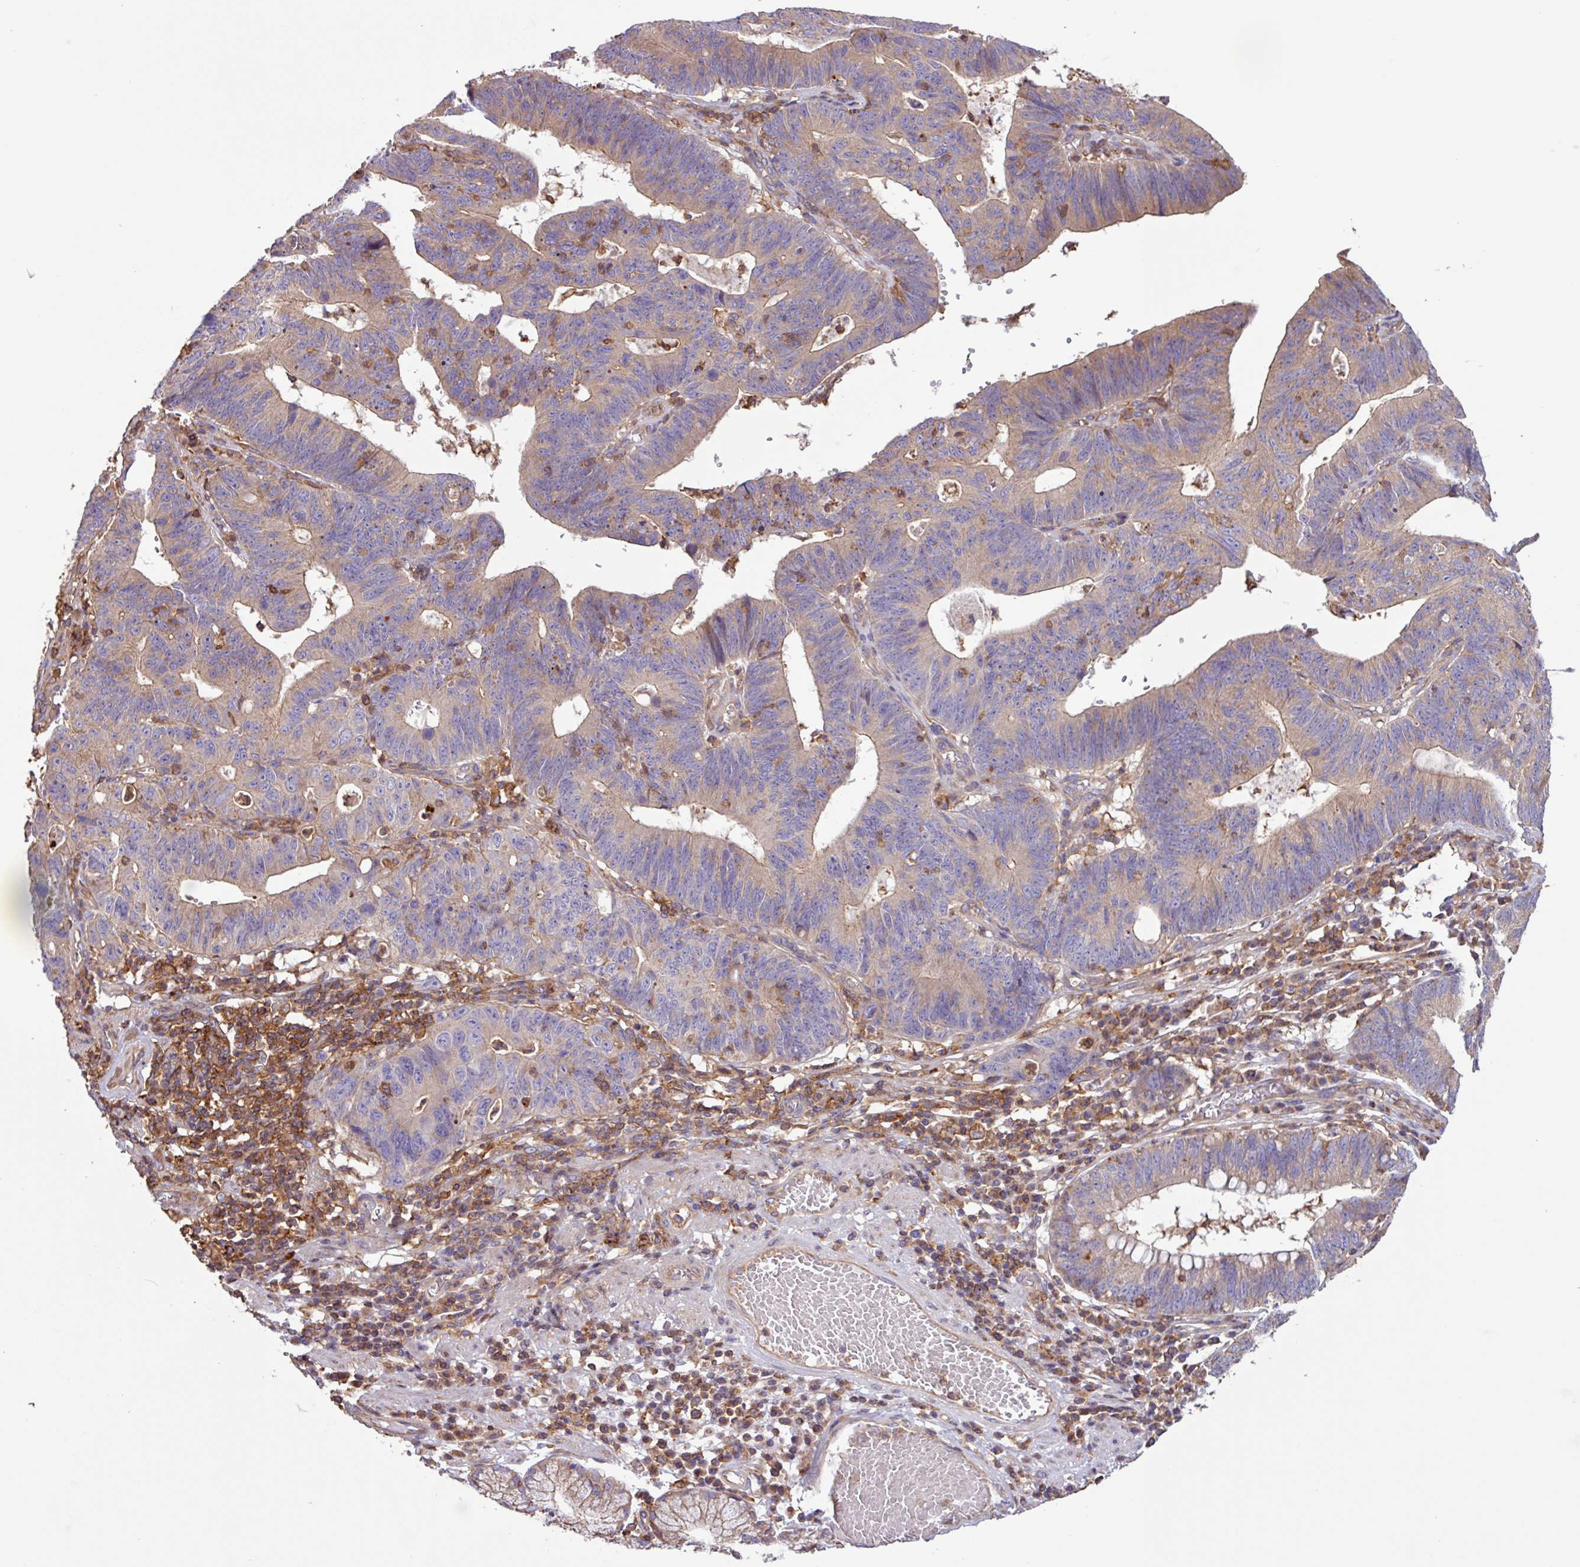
{"staining": {"intensity": "weak", "quantity": "25%-75%", "location": "cytoplasmic/membranous"}, "tissue": "stomach cancer", "cell_type": "Tumor cells", "image_type": "cancer", "snomed": [{"axis": "morphology", "description": "Adenocarcinoma, NOS"}, {"axis": "topography", "description": "Stomach"}], "caption": "The photomicrograph displays a brown stain indicating the presence of a protein in the cytoplasmic/membranous of tumor cells in stomach cancer. (DAB = brown stain, brightfield microscopy at high magnification).", "gene": "ACTR3", "patient": {"sex": "male", "age": 59}}